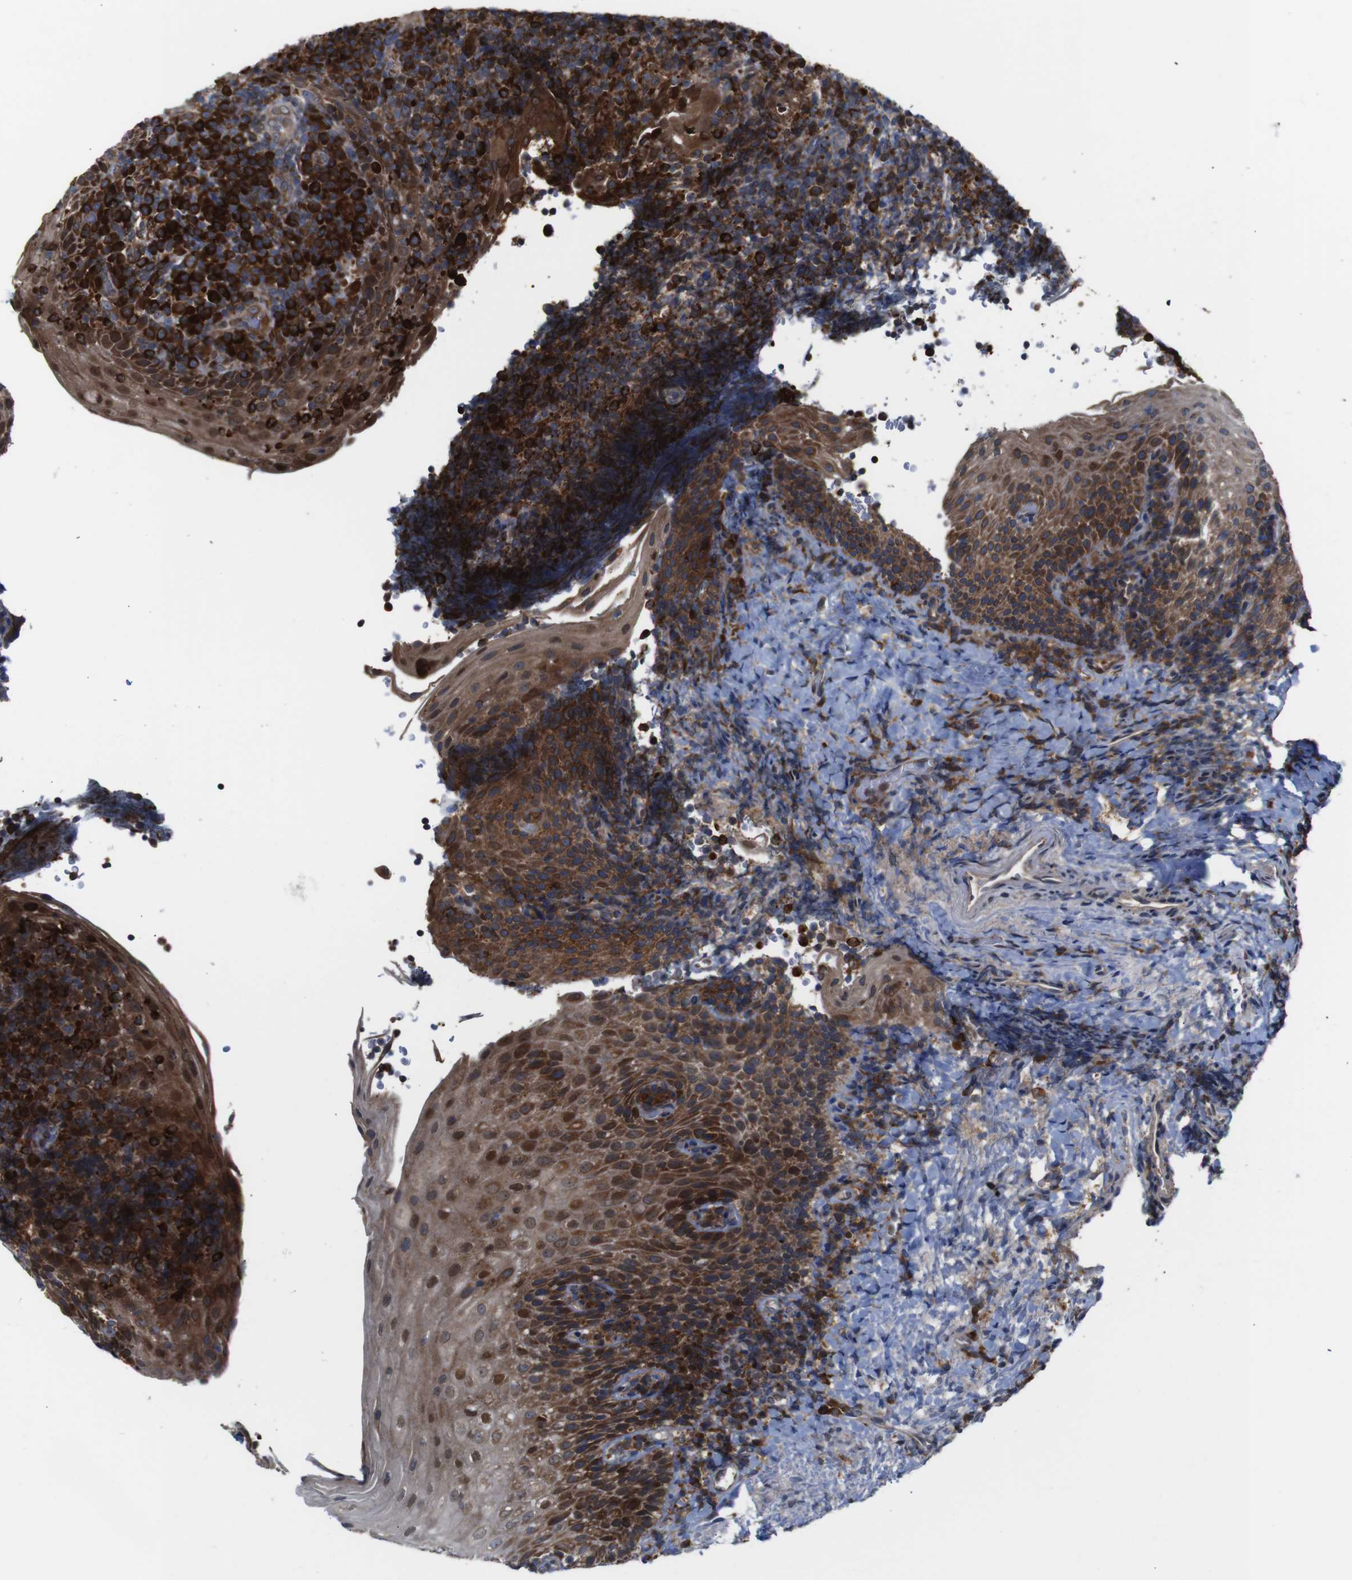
{"staining": {"intensity": "strong", "quantity": "25%-75%", "location": "cytoplasmic/membranous"}, "tissue": "tonsil", "cell_type": "Germinal center cells", "image_type": "normal", "snomed": [{"axis": "morphology", "description": "Normal tissue, NOS"}, {"axis": "topography", "description": "Tonsil"}], "caption": "Protein expression analysis of unremarkable human tonsil reveals strong cytoplasmic/membranous positivity in approximately 25%-75% of germinal center cells. The protein of interest is shown in brown color, while the nuclei are stained blue.", "gene": "PTPN1", "patient": {"sex": "male", "age": 37}}